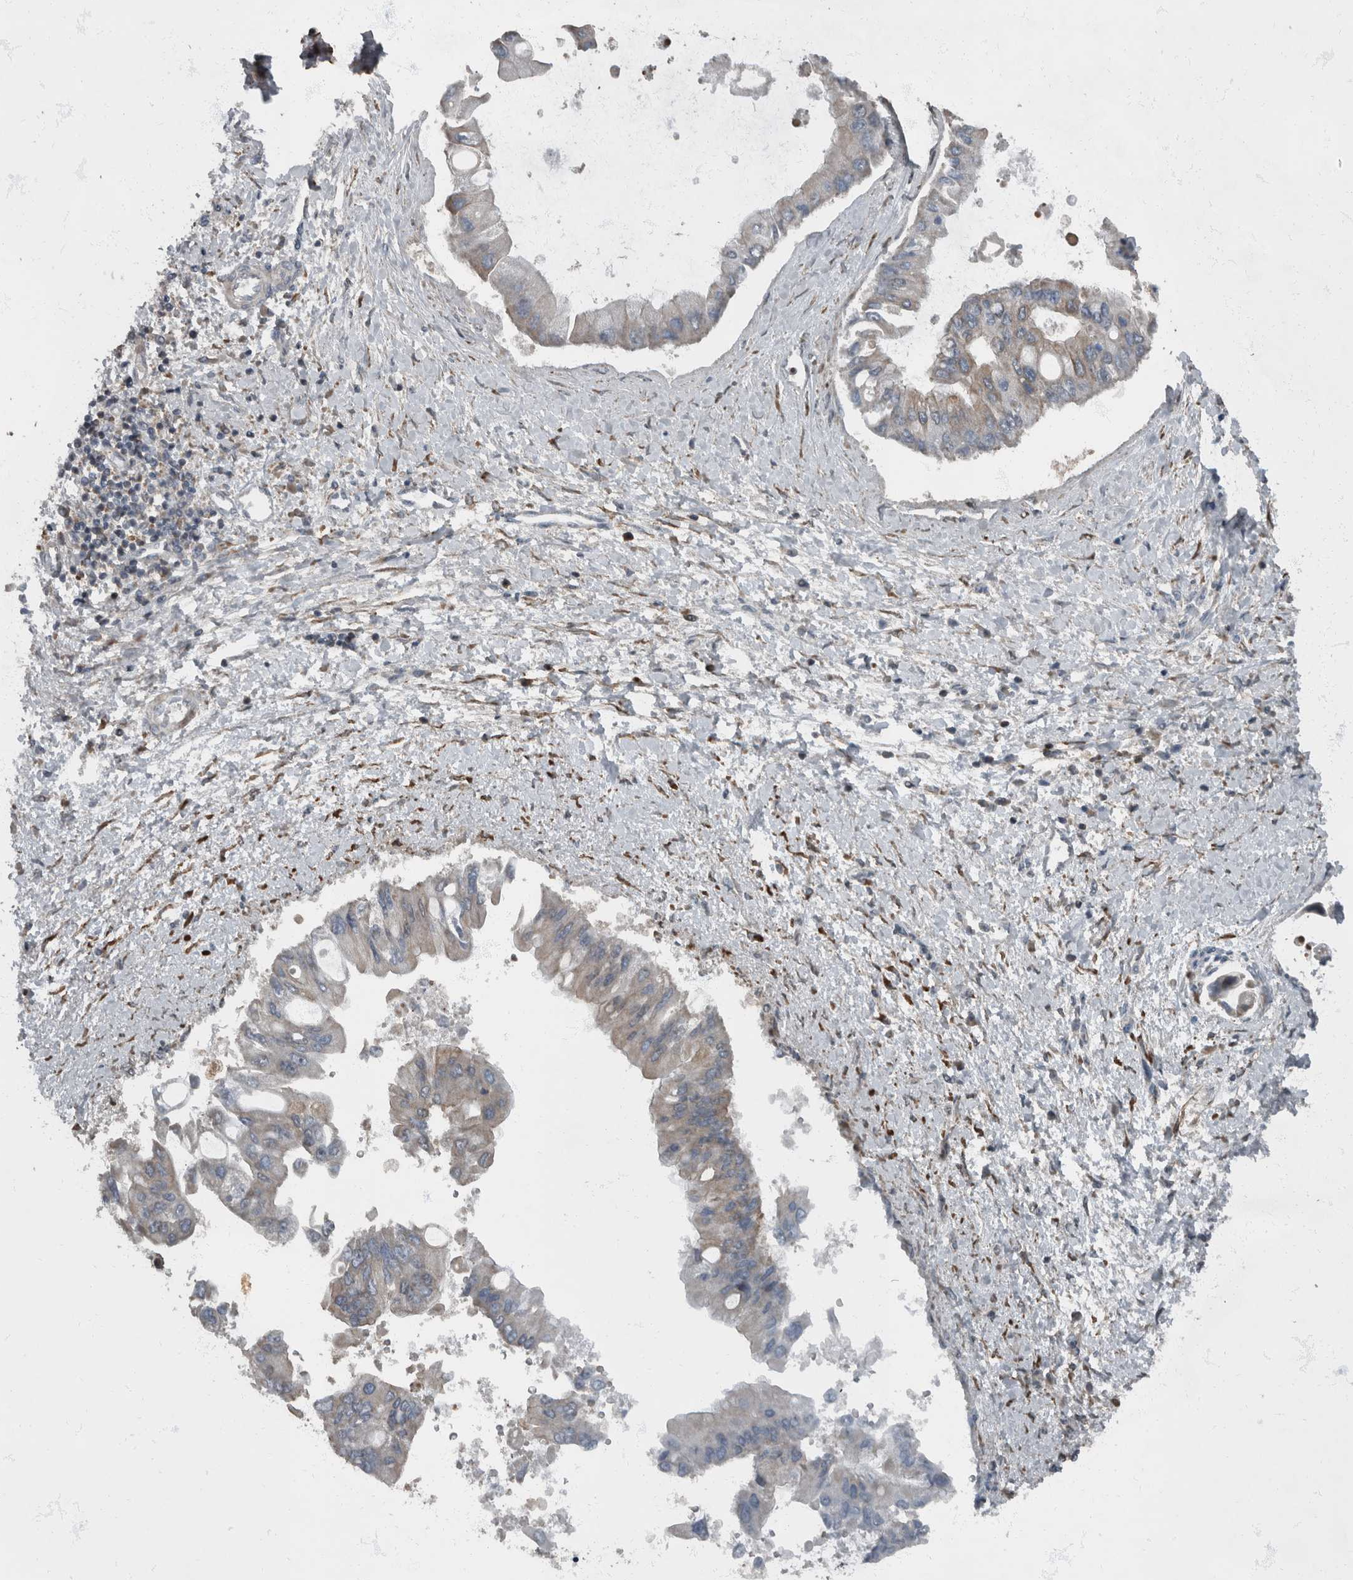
{"staining": {"intensity": "weak", "quantity": "<25%", "location": "cytoplasmic/membranous"}, "tissue": "liver cancer", "cell_type": "Tumor cells", "image_type": "cancer", "snomed": [{"axis": "morphology", "description": "Cholangiocarcinoma"}, {"axis": "topography", "description": "Liver"}], "caption": "The image displays no significant positivity in tumor cells of liver cholangiocarcinoma.", "gene": "RABGGTB", "patient": {"sex": "male", "age": 50}}